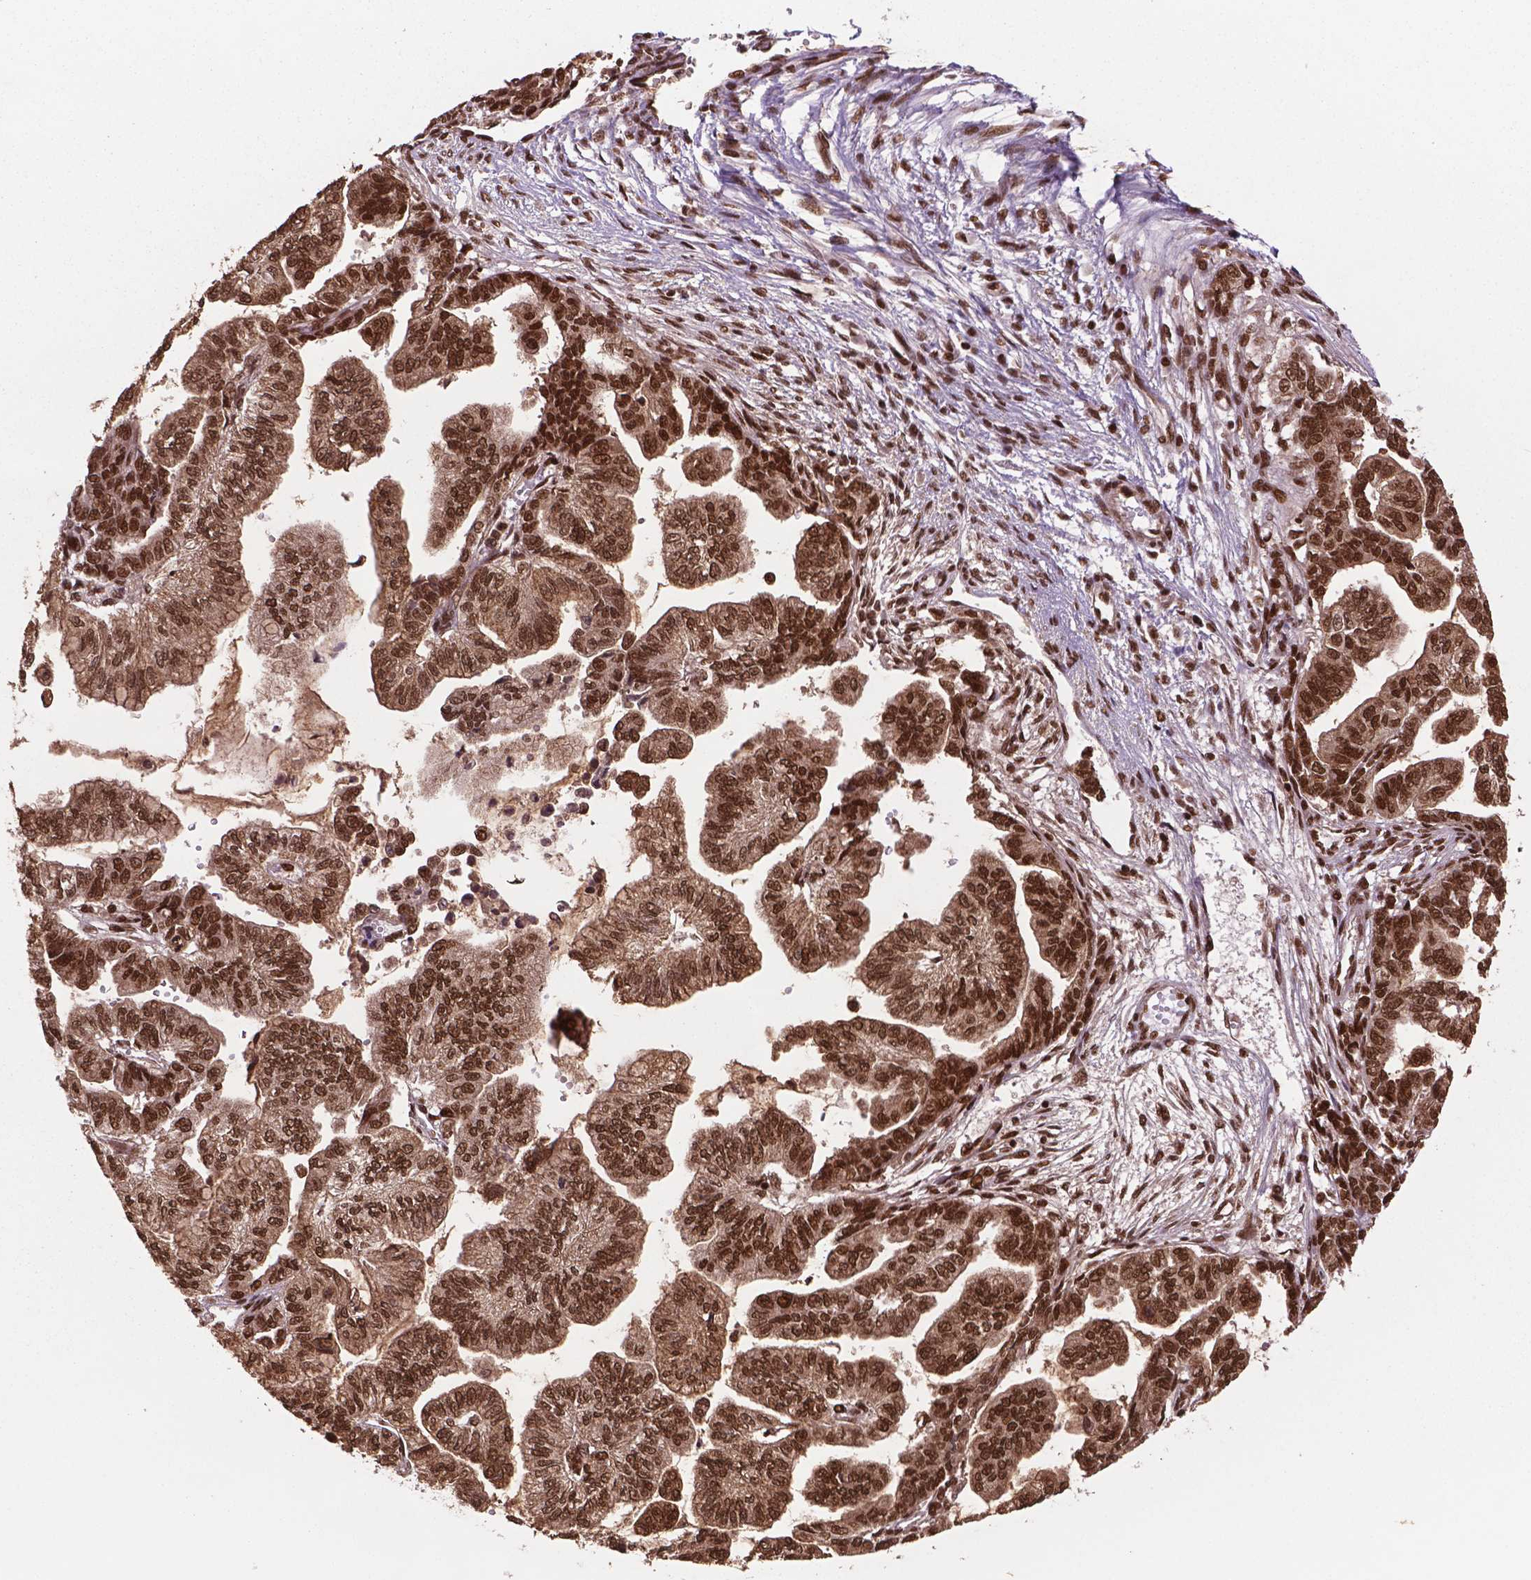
{"staining": {"intensity": "strong", "quantity": ">75%", "location": "cytoplasmic/membranous,nuclear"}, "tissue": "stomach cancer", "cell_type": "Tumor cells", "image_type": "cancer", "snomed": [{"axis": "morphology", "description": "Adenocarcinoma, NOS"}, {"axis": "topography", "description": "Stomach"}], "caption": "Immunohistochemistry of human adenocarcinoma (stomach) displays high levels of strong cytoplasmic/membranous and nuclear expression in about >75% of tumor cells. Using DAB (3,3'-diaminobenzidine) (brown) and hematoxylin (blue) stains, captured at high magnification using brightfield microscopy.", "gene": "SIRT6", "patient": {"sex": "male", "age": 83}}